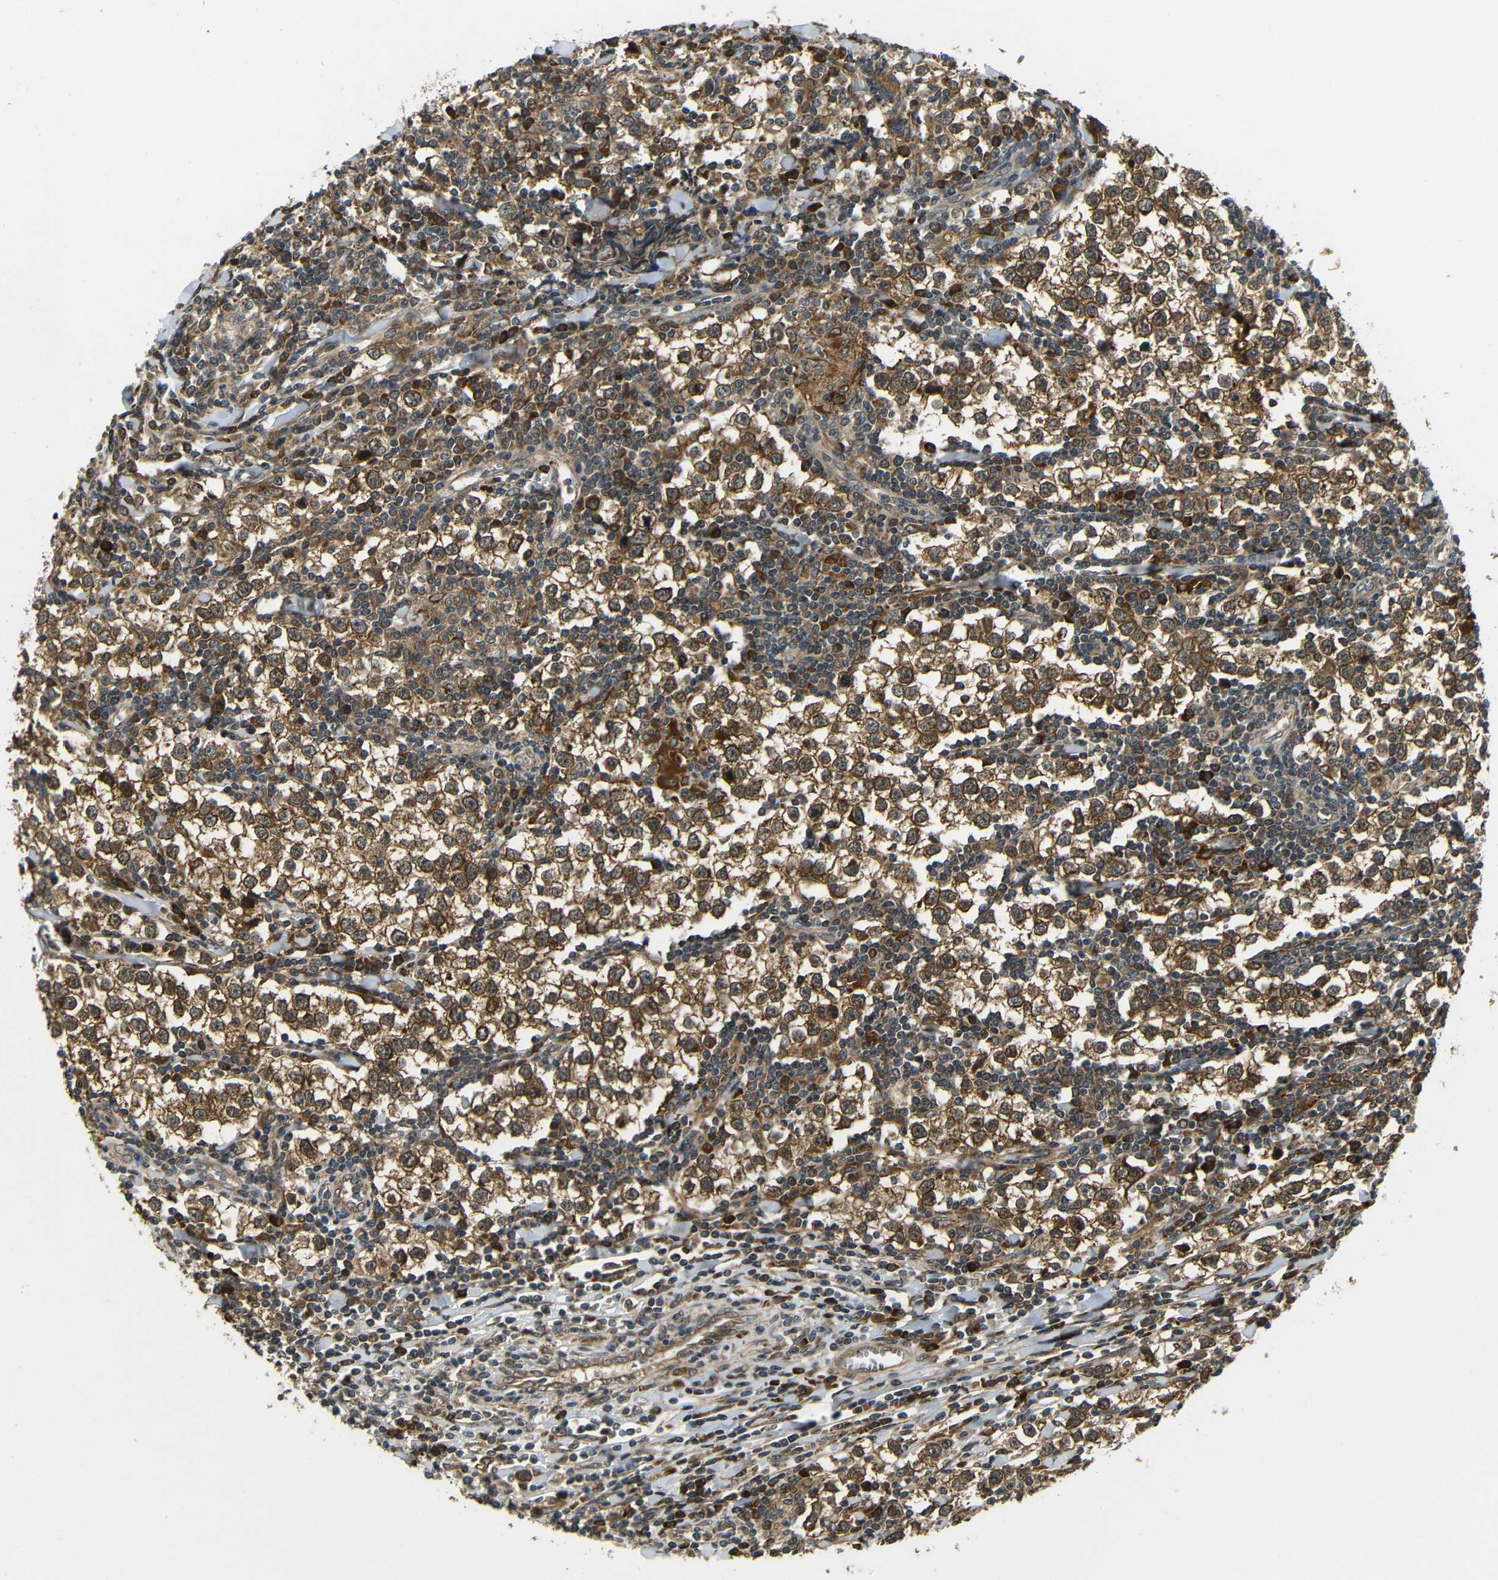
{"staining": {"intensity": "strong", "quantity": ">75%", "location": "cytoplasmic/membranous"}, "tissue": "testis cancer", "cell_type": "Tumor cells", "image_type": "cancer", "snomed": [{"axis": "morphology", "description": "Seminoma, NOS"}, {"axis": "morphology", "description": "Carcinoma, Embryonal, NOS"}, {"axis": "topography", "description": "Testis"}], "caption": "An image showing strong cytoplasmic/membranous positivity in about >75% of tumor cells in seminoma (testis), as visualized by brown immunohistochemical staining.", "gene": "EPHB2", "patient": {"sex": "male", "age": 36}}